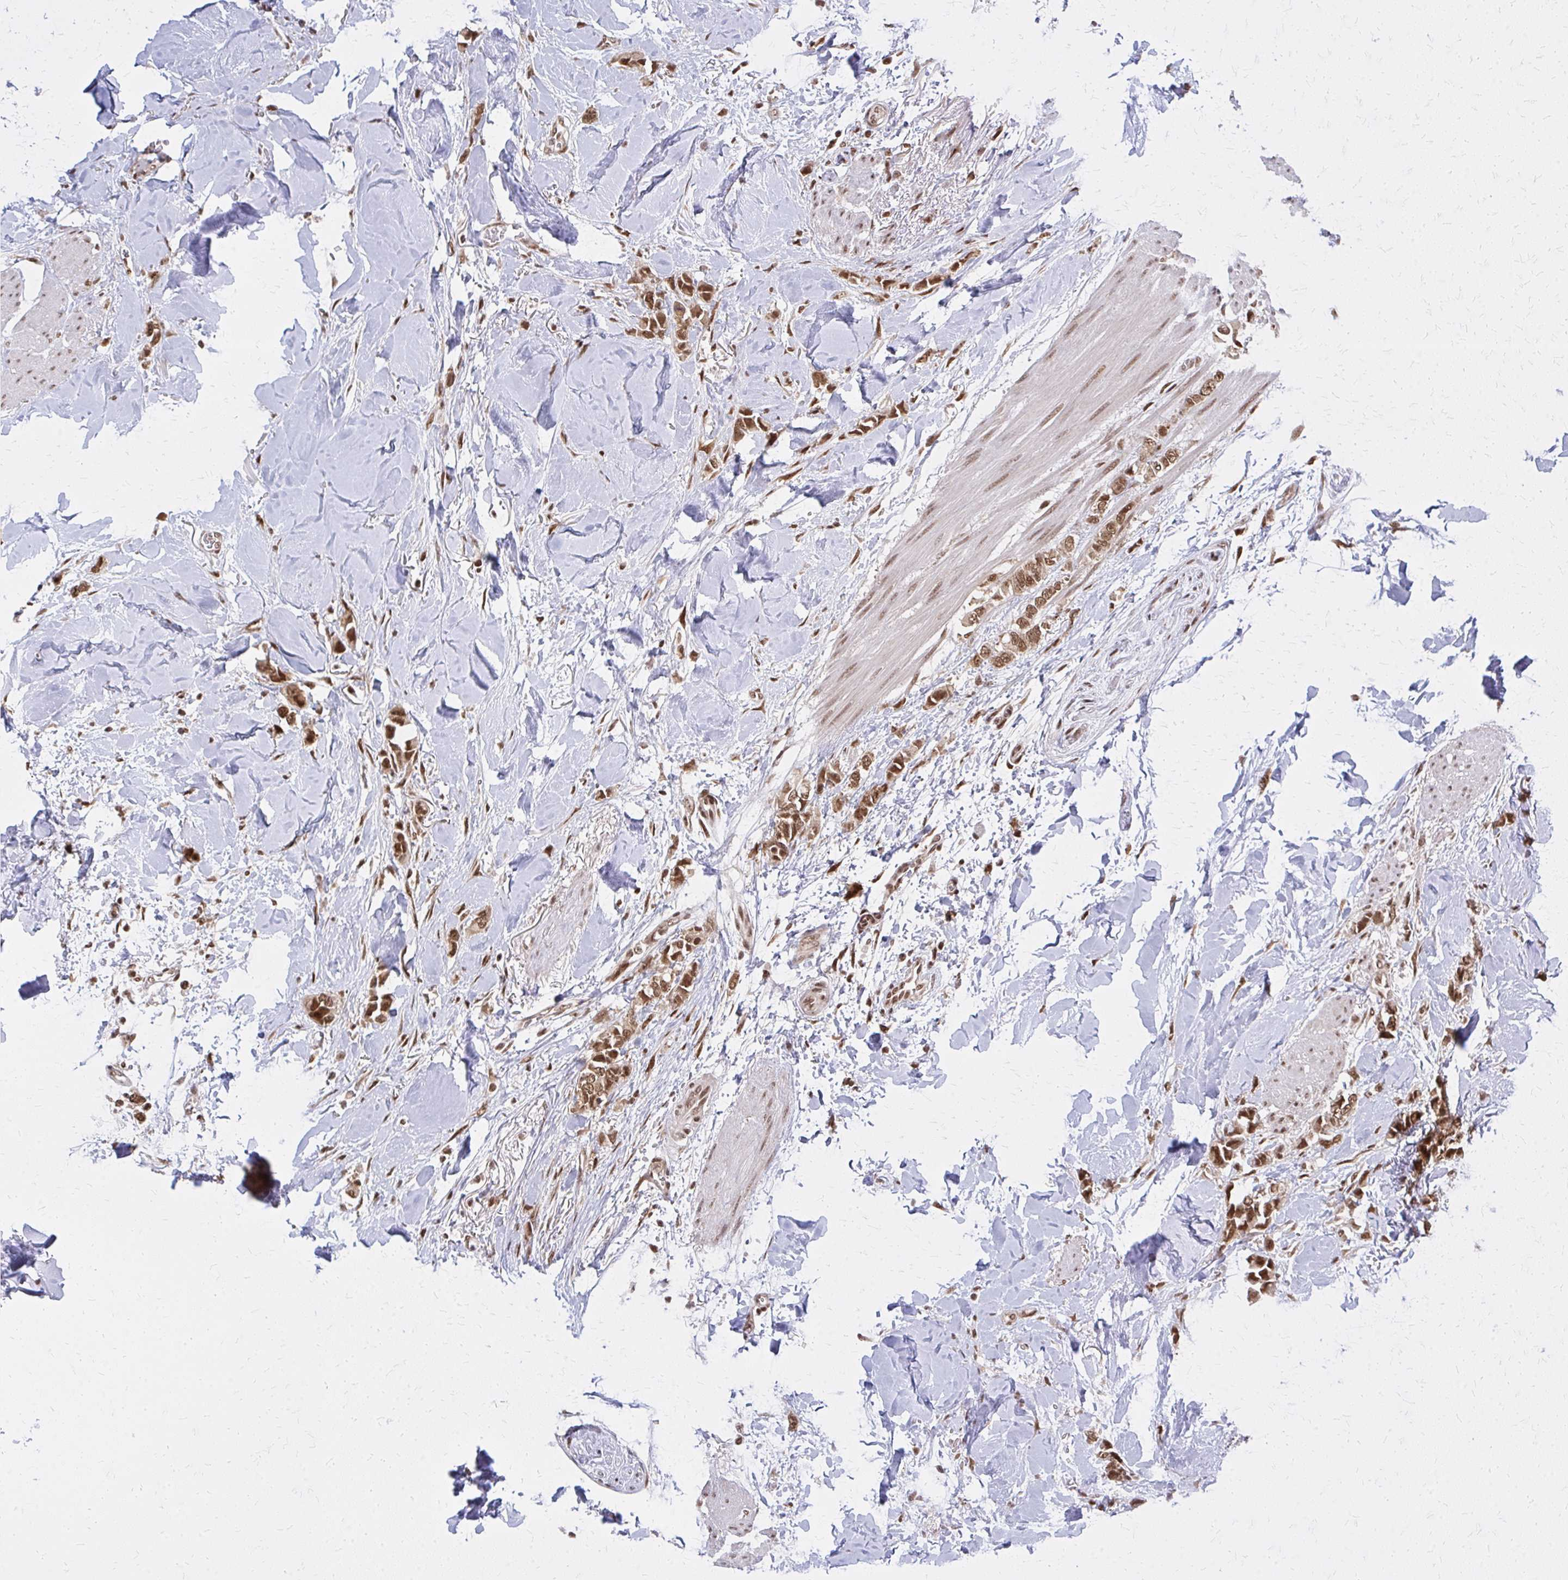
{"staining": {"intensity": "moderate", "quantity": ">75%", "location": "nuclear"}, "tissue": "breast cancer", "cell_type": "Tumor cells", "image_type": "cancer", "snomed": [{"axis": "morphology", "description": "Lobular carcinoma"}, {"axis": "topography", "description": "Breast"}], "caption": "DAB (3,3'-diaminobenzidine) immunohistochemical staining of human breast cancer reveals moderate nuclear protein positivity in about >75% of tumor cells. (Stains: DAB (3,3'-diaminobenzidine) in brown, nuclei in blue, Microscopy: brightfield microscopy at high magnification).", "gene": "HDAC3", "patient": {"sex": "female", "age": 91}}